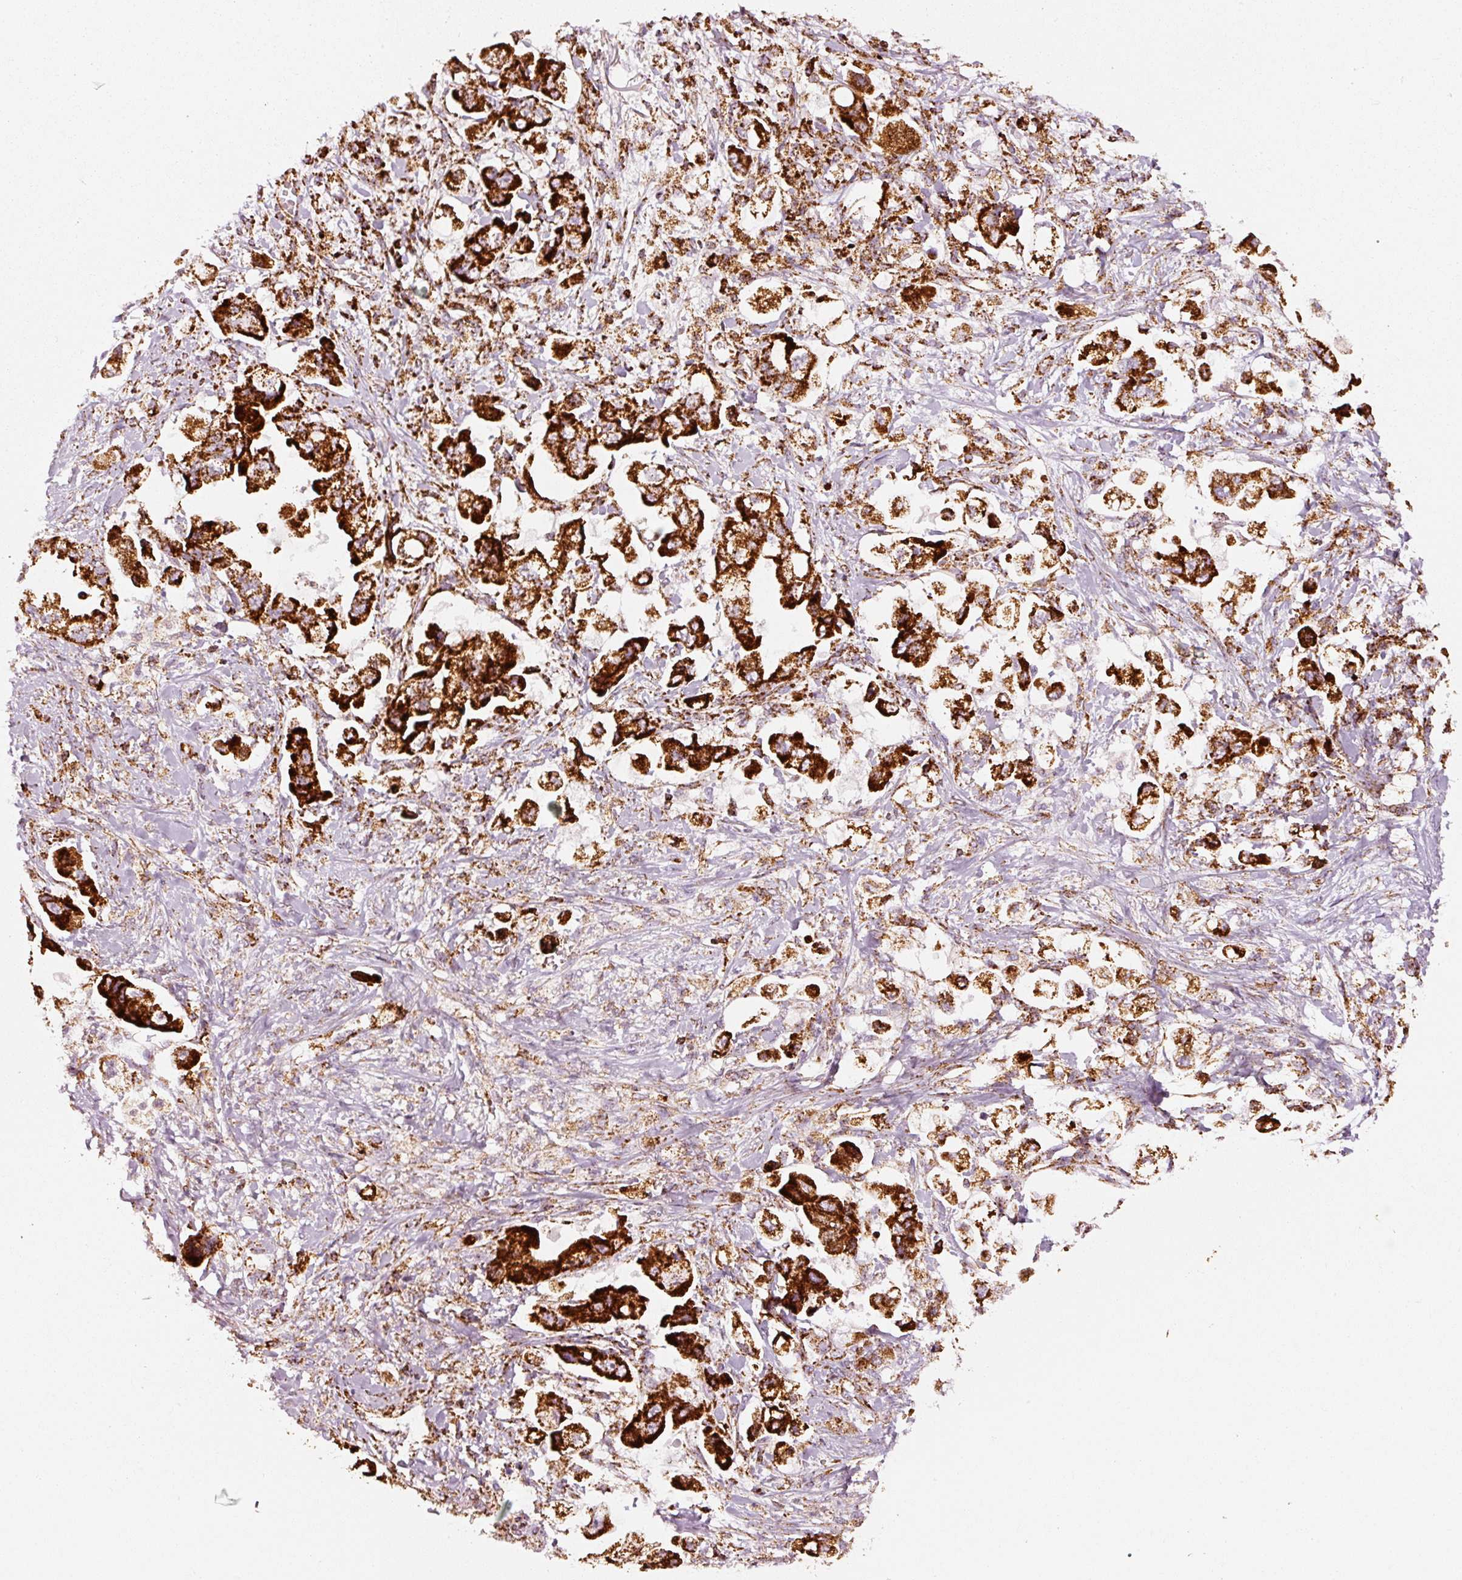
{"staining": {"intensity": "strong", "quantity": ">75%", "location": "cytoplasmic/membranous"}, "tissue": "stomach cancer", "cell_type": "Tumor cells", "image_type": "cancer", "snomed": [{"axis": "morphology", "description": "Adenocarcinoma, NOS"}, {"axis": "topography", "description": "Stomach"}], "caption": "Immunohistochemical staining of stomach cancer (adenocarcinoma) displays high levels of strong cytoplasmic/membranous expression in approximately >75% of tumor cells.", "gene": "UQCRC1", "patient": {"sex": "male", "age": 62}}